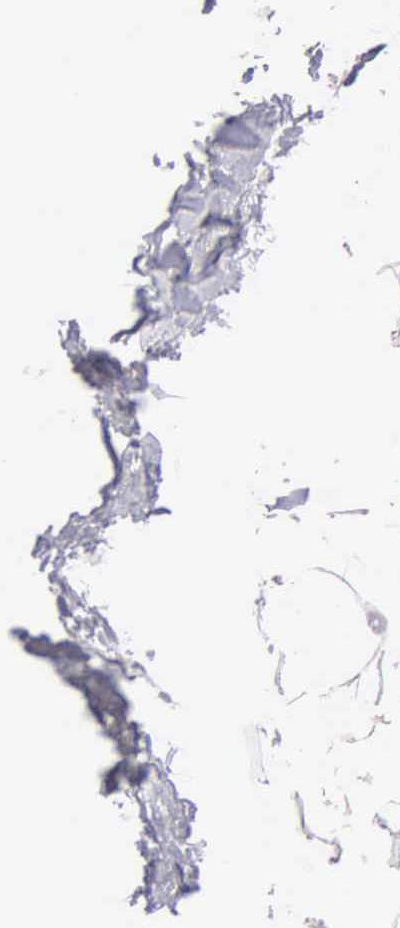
{"staining": {"intensity": "negative", "quantity": "none", "location": "none"}, "tissue": "adipose tissue", "cell_type": "Adipocytes", "image_type": "normal", "snomed": [{"axis": "morphology", "description": "Normal tissue, NOS"}, {"axis": "topography", "description": "Breast"}], "caption": "This photomicrograph is of normal adipose tissue stained with IHC to label a protein in brown with the nuclei are counter-stained blue. There is no positivity in adipocytes.", "gene": "APP", "patient": {"sex": "female", "age": 45}}